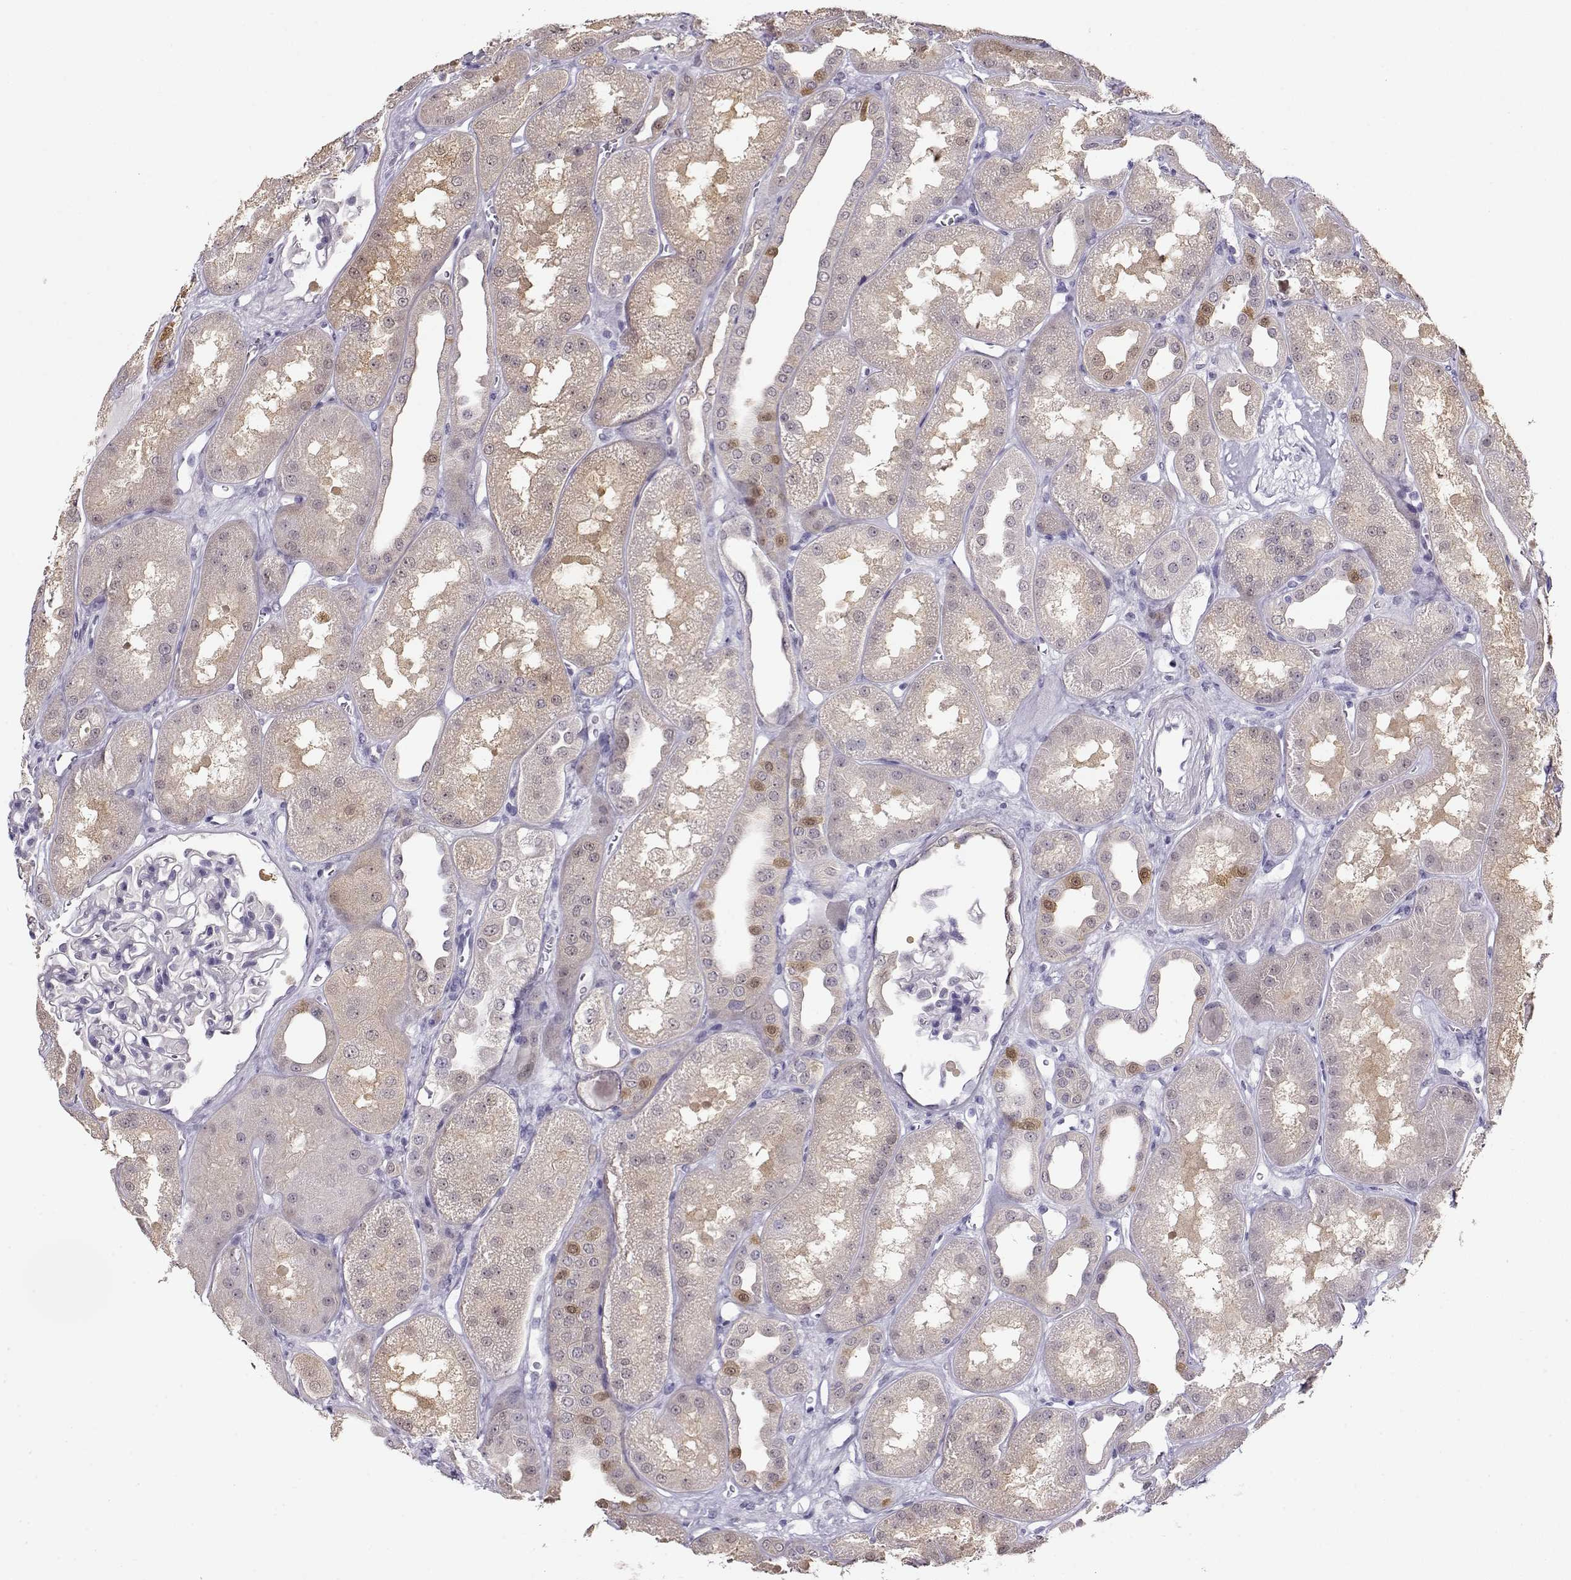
{"staining": {"intensity": "negative", "quantity": "none", "location": "none"}, "tissue": "kidney", "cell_type": "Cells in glomeruli", "image_type": "normal", "snomed": [{"axis": "morphology", "description": "Normal tissue, NOS"}, {"axis": "topography", "description": "Kidney"}], "caption": "High power microscopy histopathology image of an immunohistochemistry (IHC) photomicrograph of benign kidney, revealing no significant expression in cells in glomeruli. Nuclei are stained in blue.", "gene": "CCR8", "patient": {"sex": "male", "age": 61}}